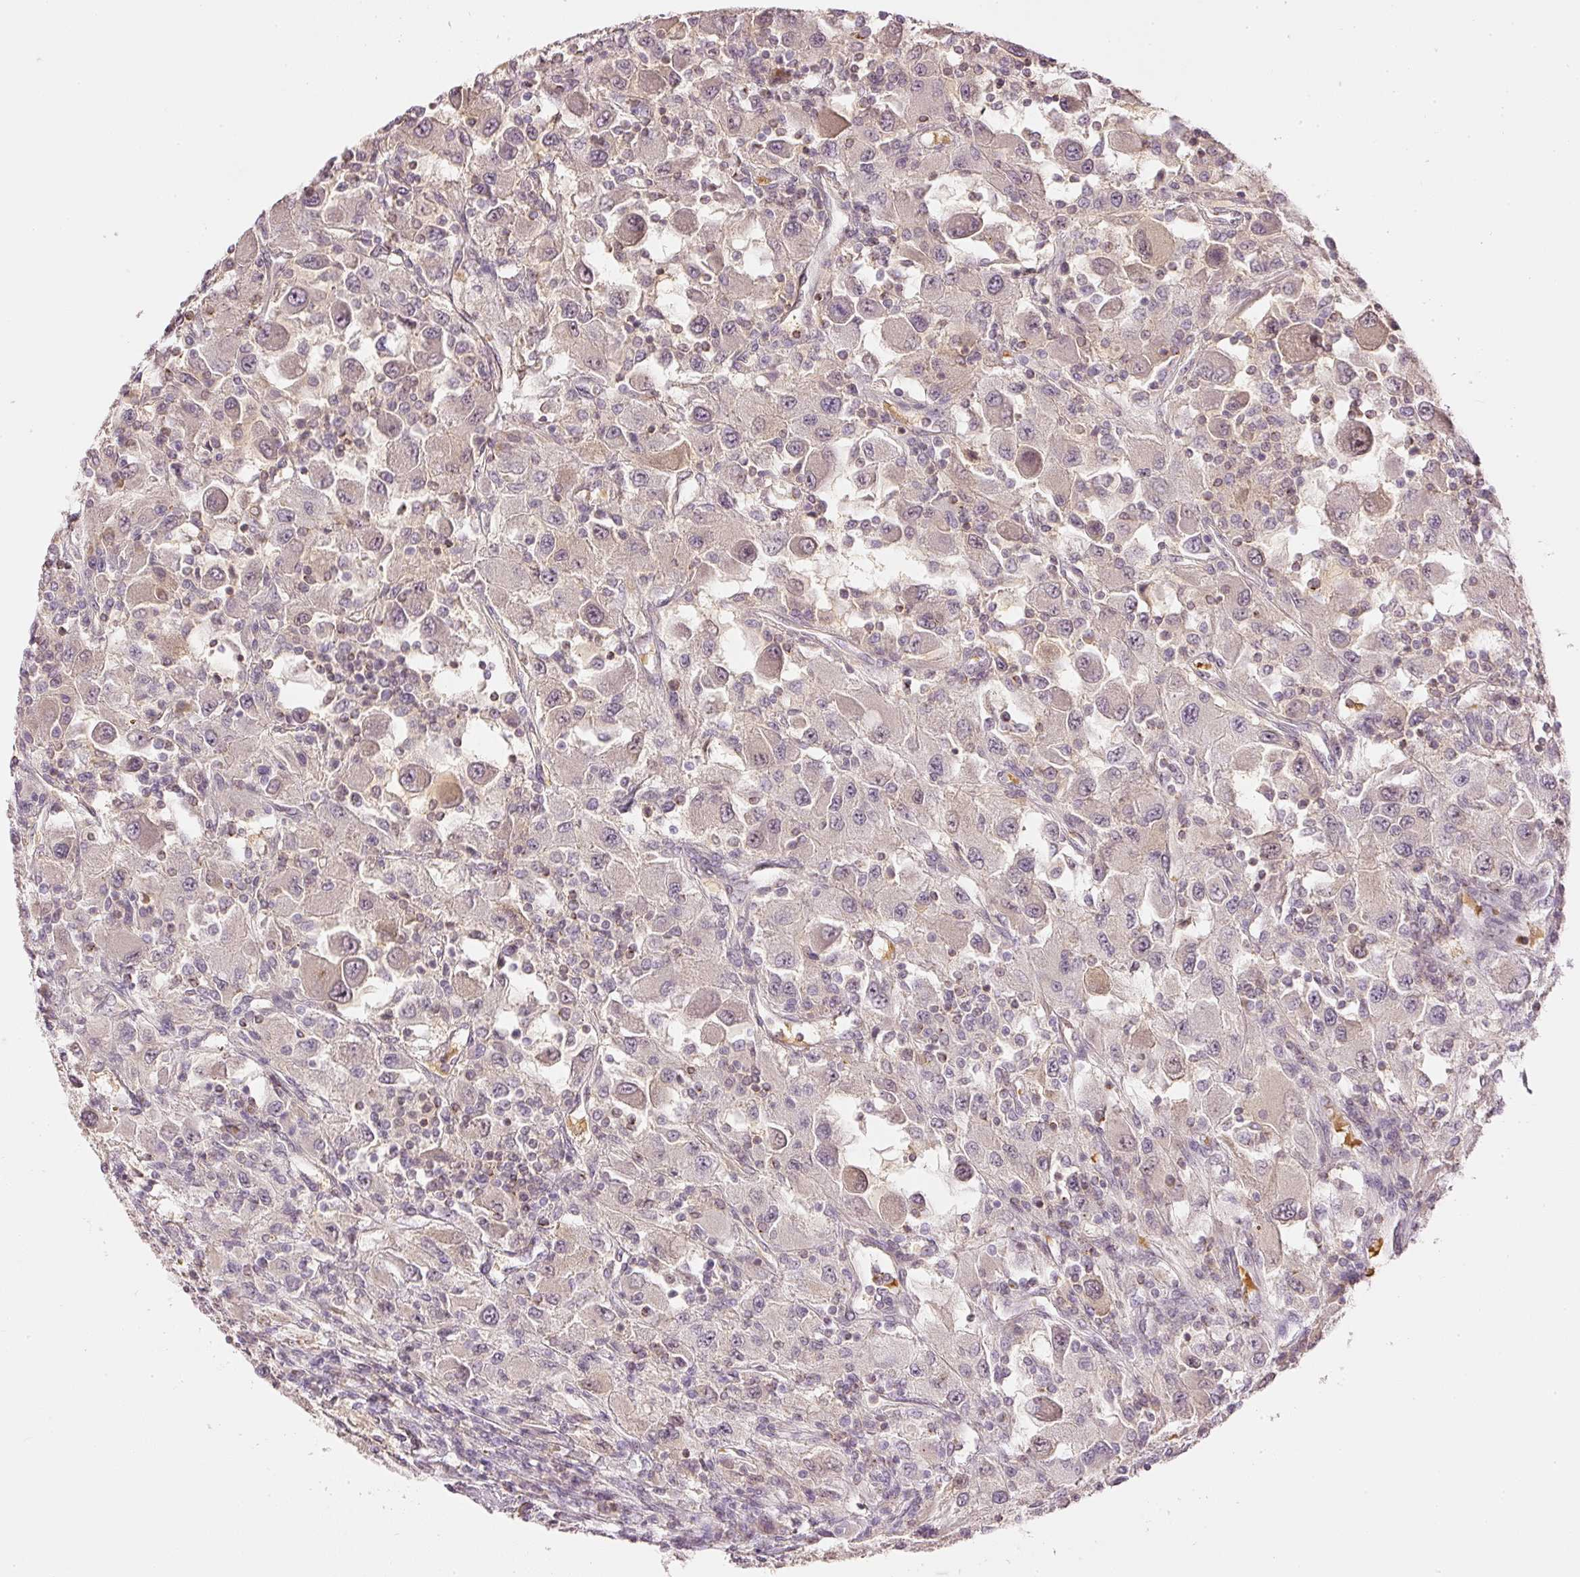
{"staining": {"intensity": "weak", "quantity": "<25%", "location": "cytoplasmic/membranous"}, "tissue": "renal cancer", "cell_type": "Tumor cells", "image_type": "cancer", "snomed": [{"axis": "morphology", "description": "Adenocarcinoma, NOS"}, {"axis": "topography", "description": "Kidney"}], "caption": "Tumor cells are negative for brown protein staining in adenocarcinoma (renal).", "gene": "GZMA", "patient": {"sex": "female", "age": 67}}